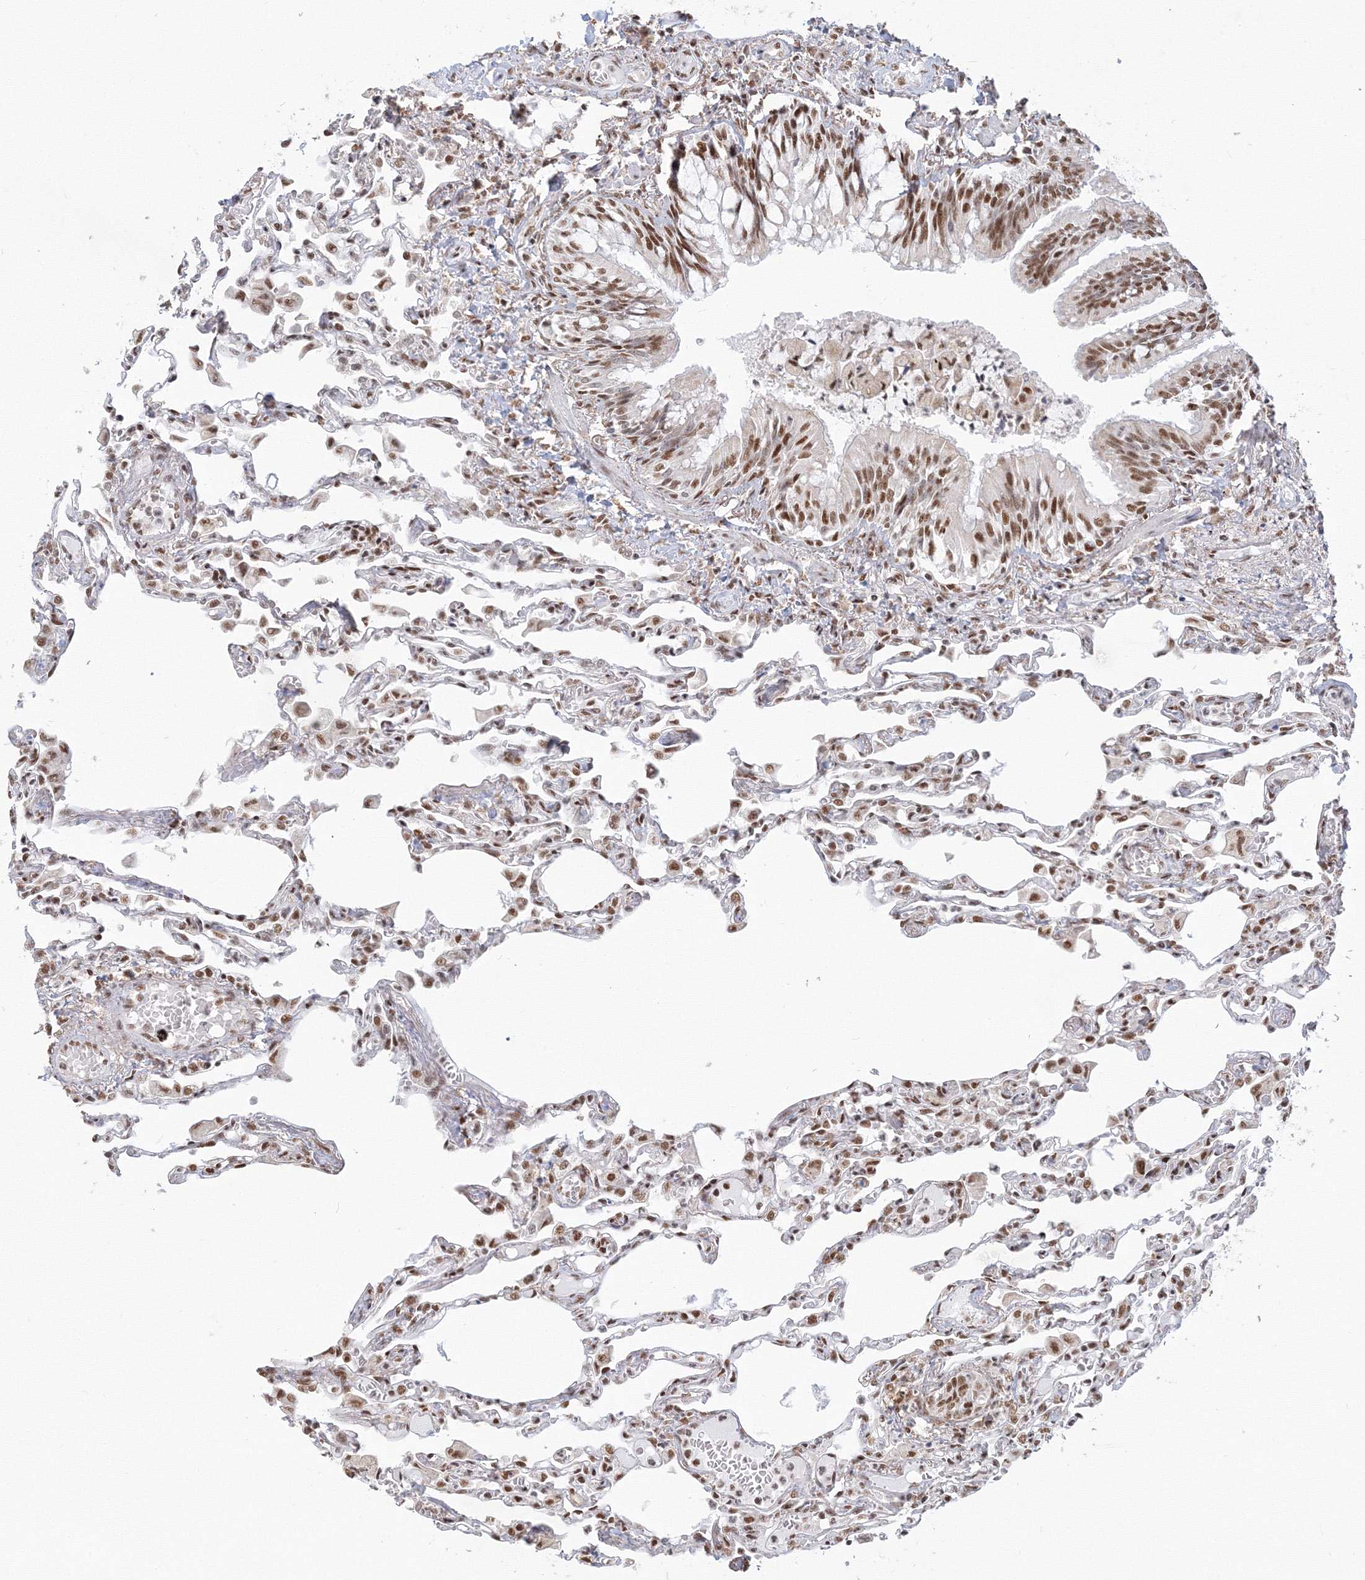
{"staining": {"intensity": "moderate", "quantity": ">75%", "location": "nuclear"}, "tissue": "lung", "cell_type": "Alveolar cells", "image_type": "normal", "snomed": [{"axis": "morphology", "description": "Normal tissue, NOS"}, {"axis": "topography", "description": "Bronchus"}, {"axis": "topography", "description": "Lung"}], "caption": "Immunohistochemical staining of normal lung shows medium levels of moderate nuclear positivity in approximately >75% of alveolar cells.", "gene": "PPP4R2", "patient": {"sex": "female", "age": 49}}